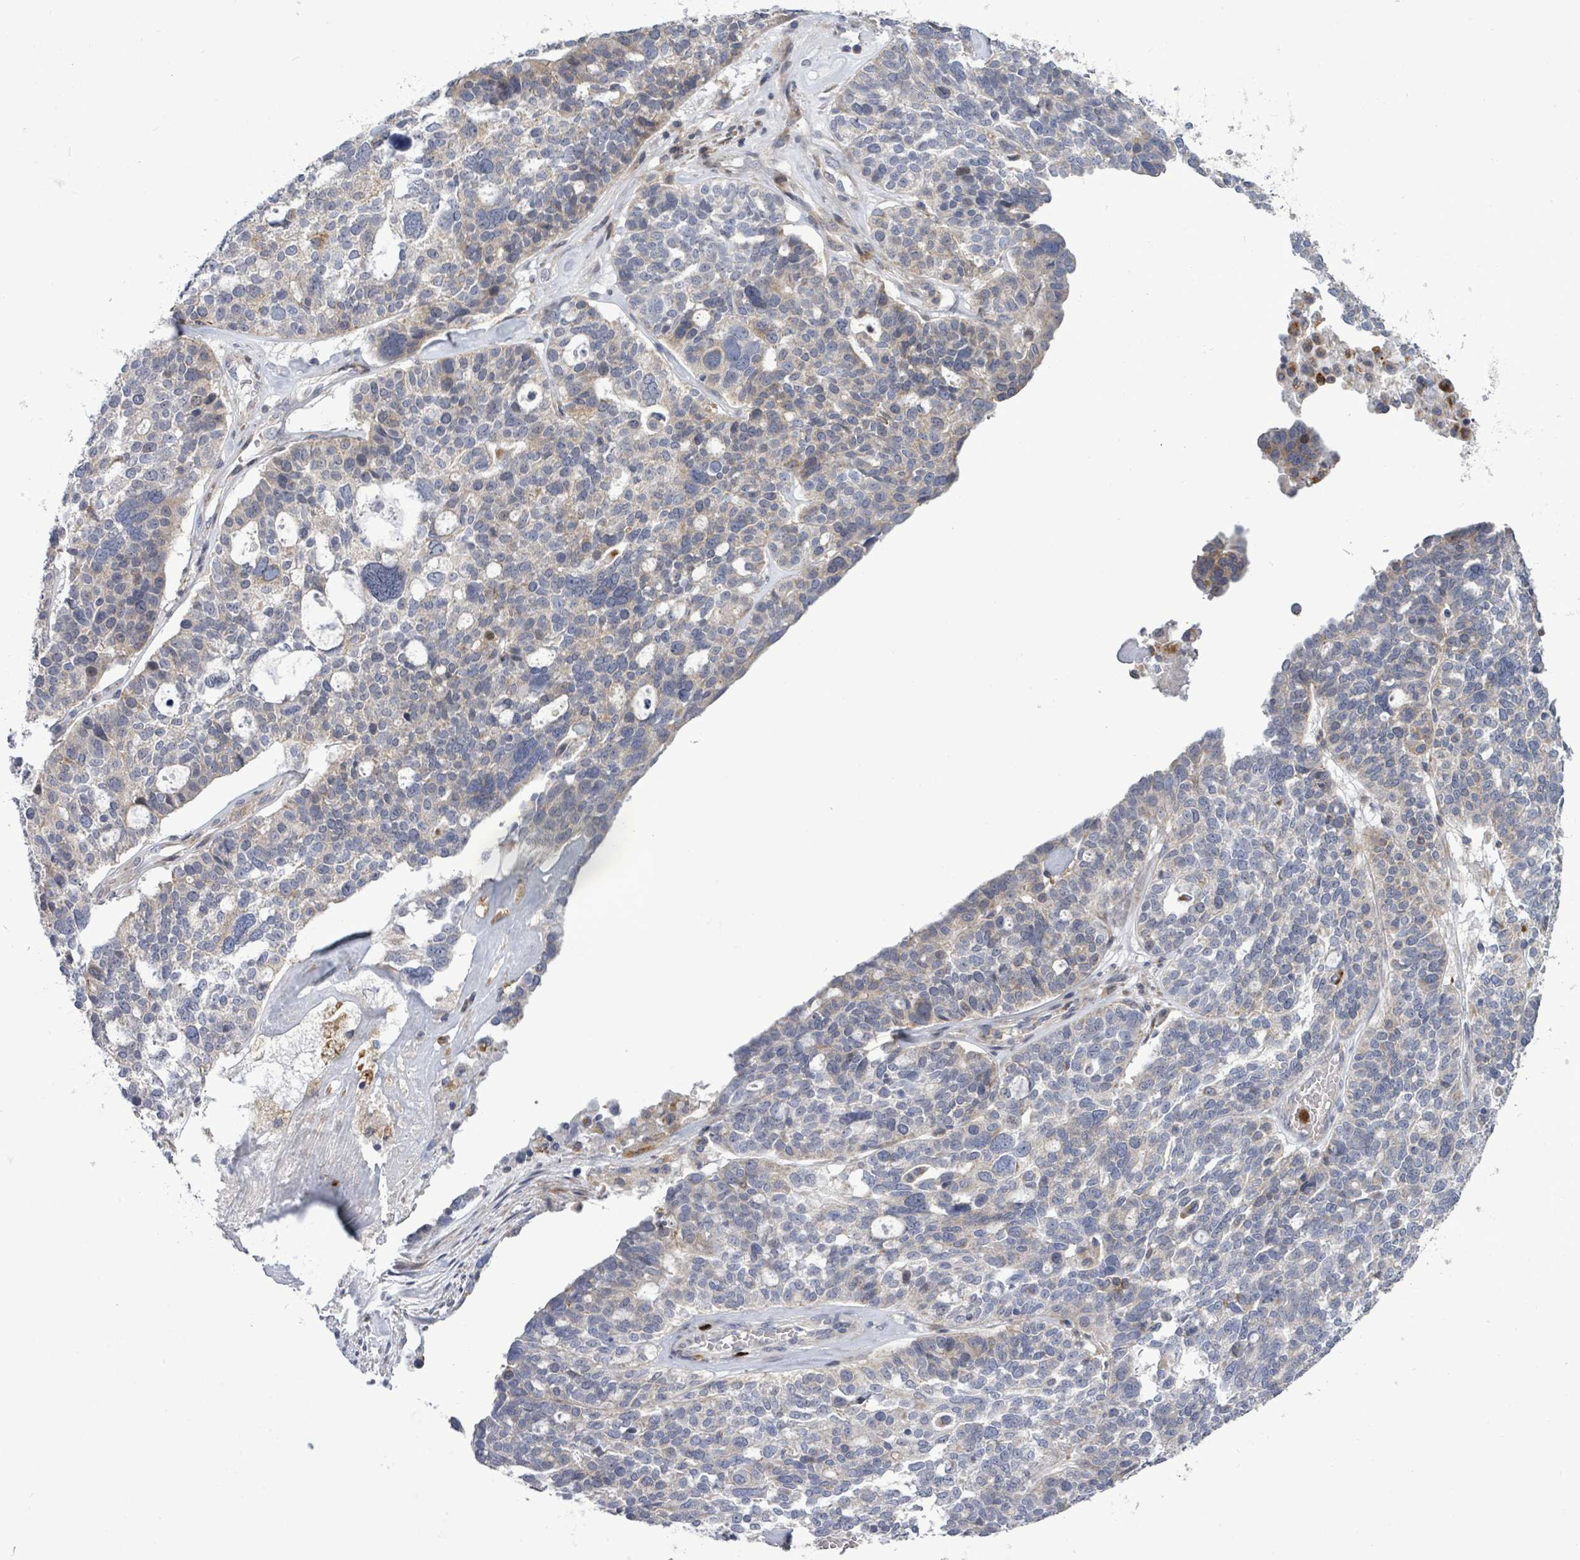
{"staining": {"intensity": "negative", "quantity": "none", "location": "none"}, "tissue": "ovarian cancer", "cell_type": "Tumor cells", "image_type": "cancer", "snomed": [{"axis": "morphology", "description": "Cystadenocarcinoma, serous, NOS"}, {"axis": "topography", "description": "Ovary"}], "caption": "An immunohistochemistry photomicrograph of ovarian cancer (serous cystadenocarcinoma) is shown. There is no staining in tumor cells of ovarian cancer (serous cystadenocarcinoma). (Stains: DAB (3,3'-diaminobenzidine) immunohistochemistry (IHC) with hematoxylin counter stain, Microscopy: brightfield microscopy at high magnification).", "gene": "SAR1A", "patient": {"sex": "female", "age": 59}}